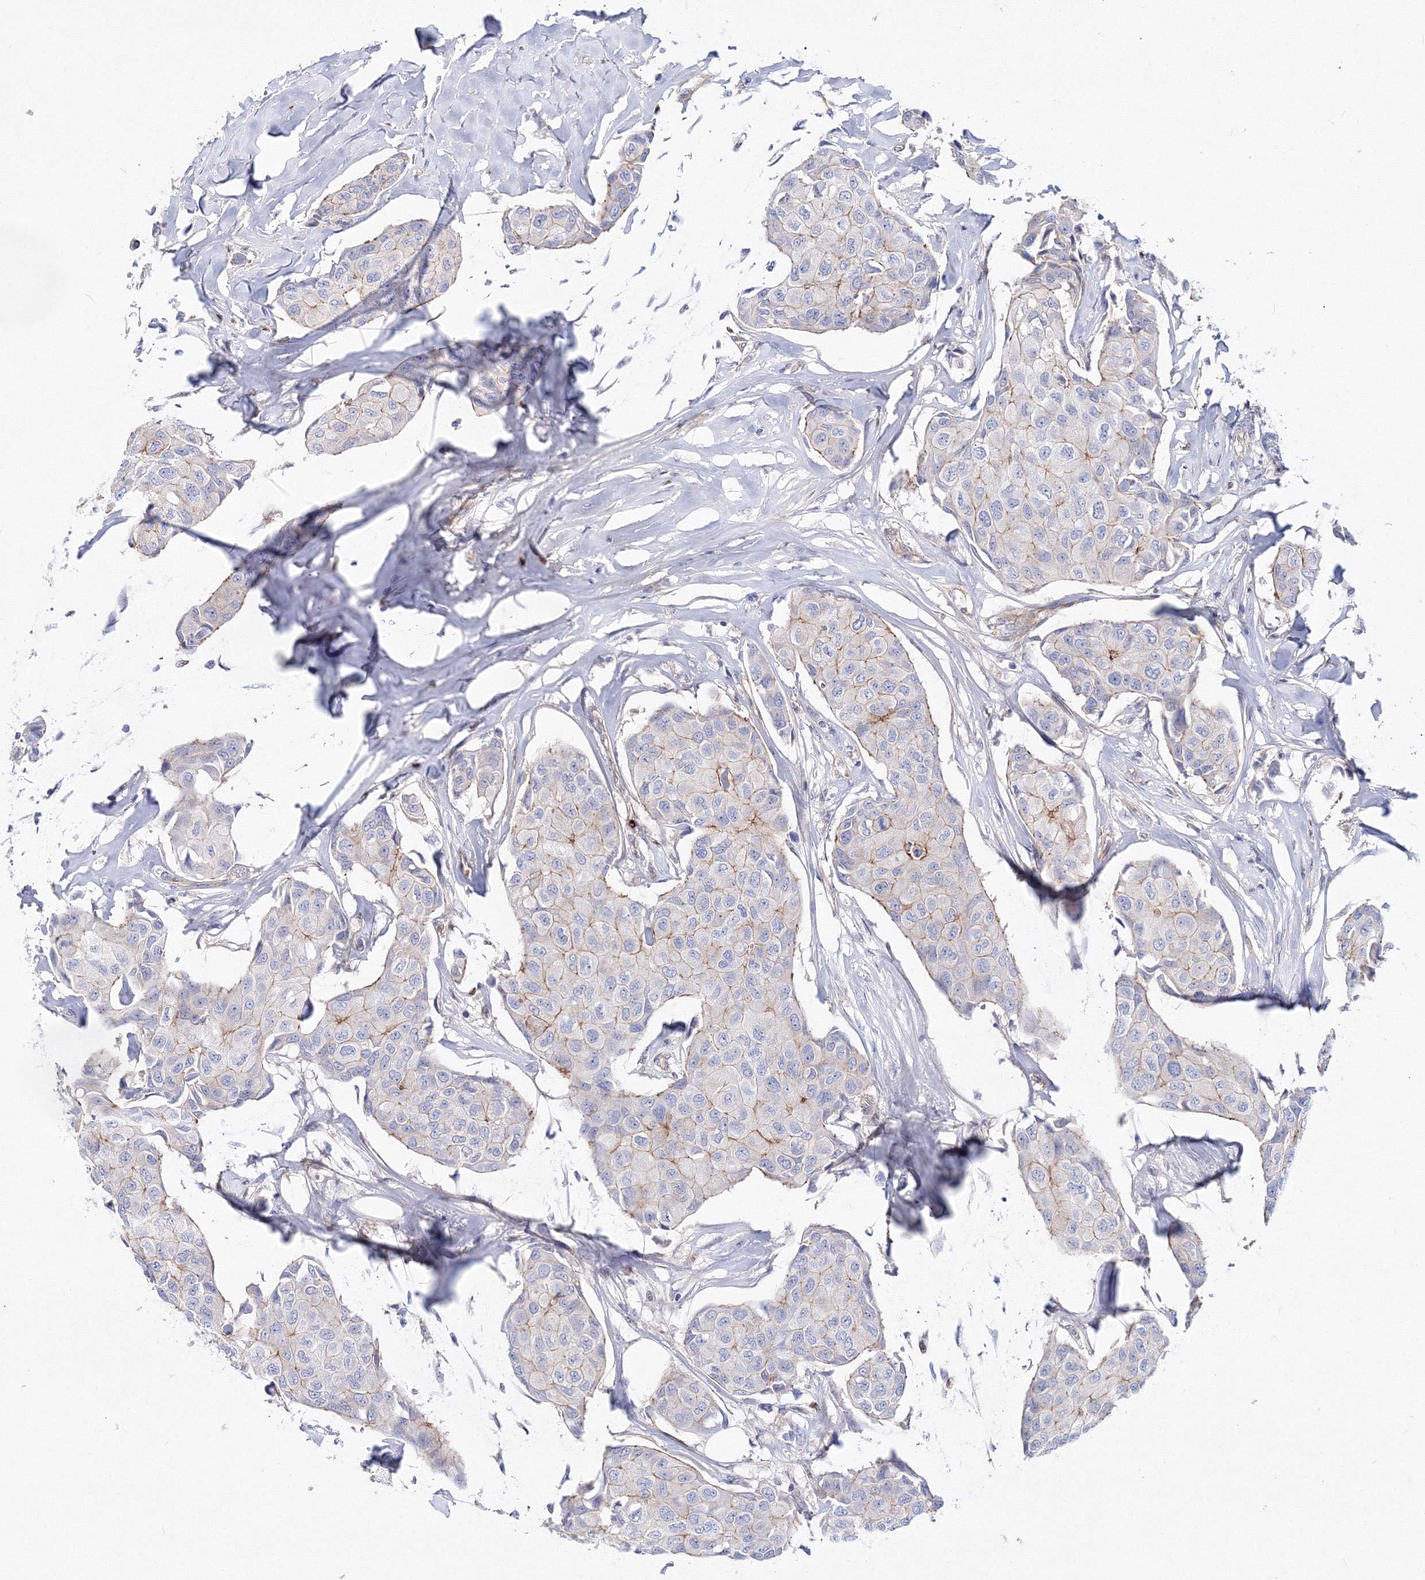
{"staining": {"intensity": "weak", "quantity": "<25%", "location": "cytoplasmic/membranous"}, "tissue": "breast cancer", "cell_type": "Tumor cells", "image_type": "cancer", "snomed": [{"axis": "morphology", "description": "Duct carcinoma"}, {"axis": "topography", "description": "Breast"}], "caption": "This is a micrograph of immunohistochemistry (IHC) staining of breast infiltrating ductal carcinoma, which shows no positivity in tumor cells. Nuclei are stained in blue.", "gene": "C11orf52", "patient": {"sex": "female", "age": 80}}